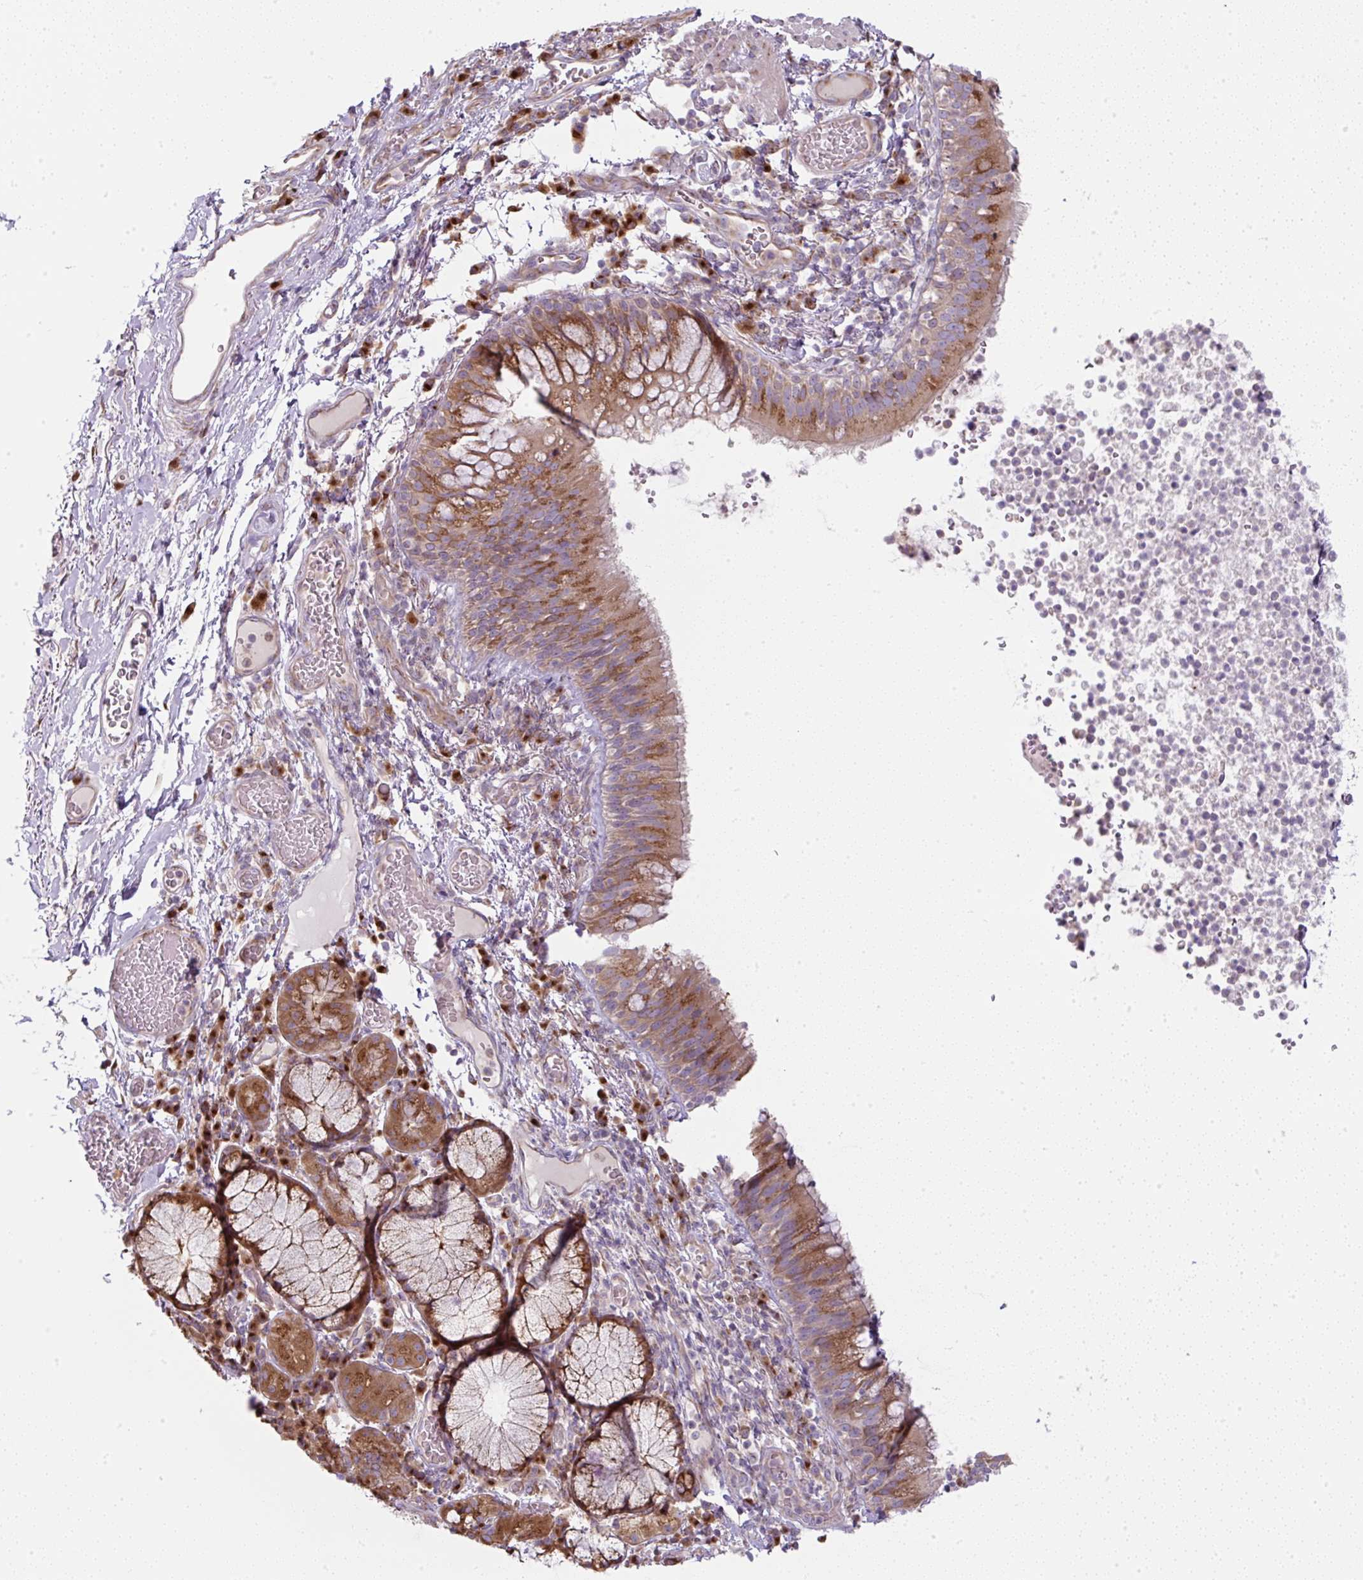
{"staining": {"intensity": "moderate", "quantity": ">75%", "location": "cytoplasmic/membranous"}, "tissue": "bronchus", "cell_type": "Respiratory epithelial cells", "image_type": "normal", "snomed": [{"axis": "morphology", "description": "Normal tissue, NOS"}, {"axis": "topography", "description": "Cartilage tissue"}, {"axis": "topography", "description": "Bronchus"}], "caption": "Bronchus stained for a protein (brown) exhibits moderate cytoplasmic/membranous positive staining in approximately >75% of respiratory epithelial cells.", "gene": "MLX", "patient": {"sex": "male", "age": 56}}